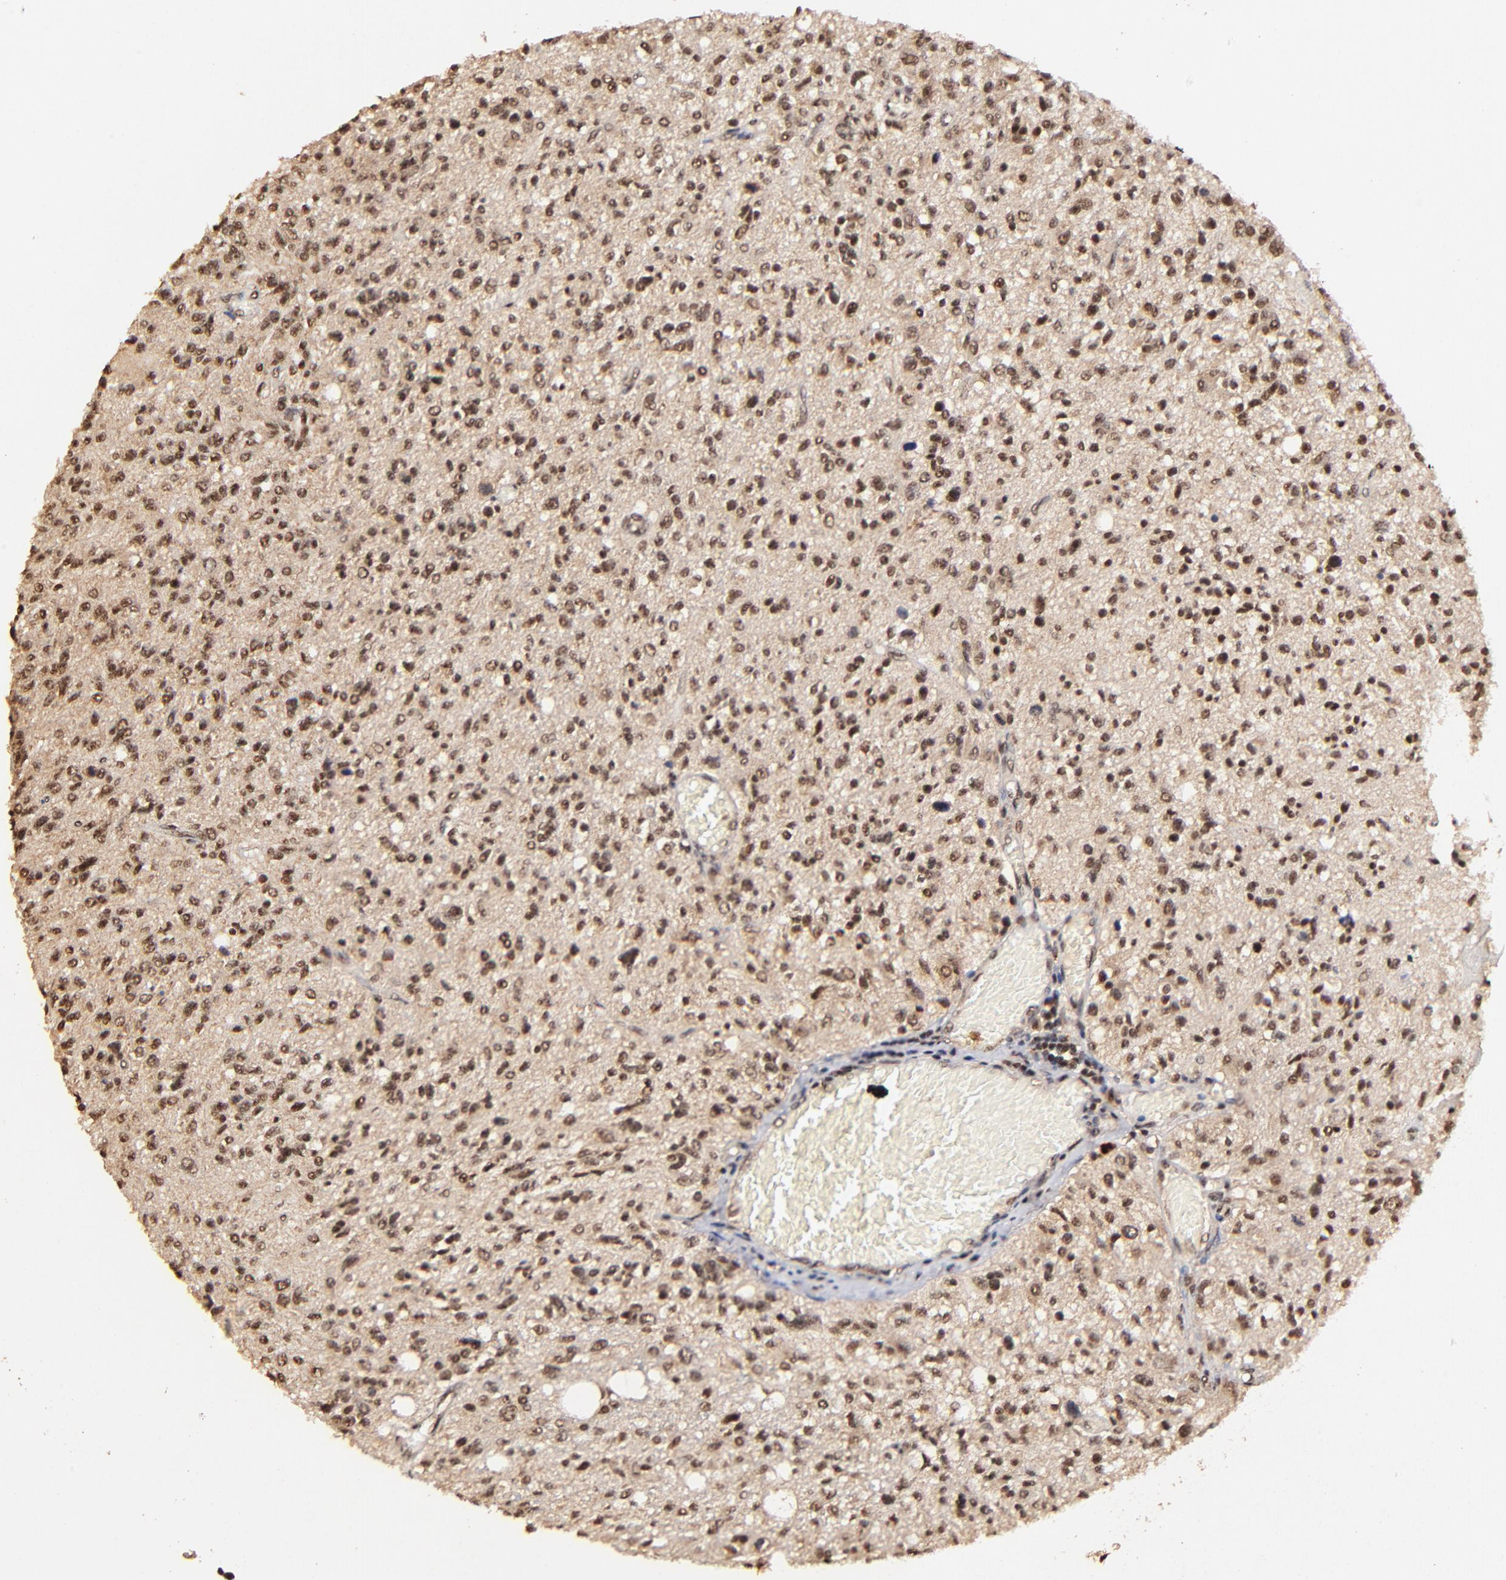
{"staining": {"intensity": "moderate", "quantity": ">75%", "location": "cytoplasmic/membranous,nuclear"}, "tissue": "glioma", "cell_type": "Tumor cells", "image_type": "cancer", "snomed": [{"axis": "morphology", "description": "Glioma, malignant, High grade"}, {"axis": "topography", "description": "Cerebral cortex"}], "caption": "Glioma stained with a brown dye demonstrates moderate cytoplasmic/membranous and nuclear positive staining in approximately >75% of tumor cells.", "gene": "MED12", "patient": {"sex": "male", "age": 76}}